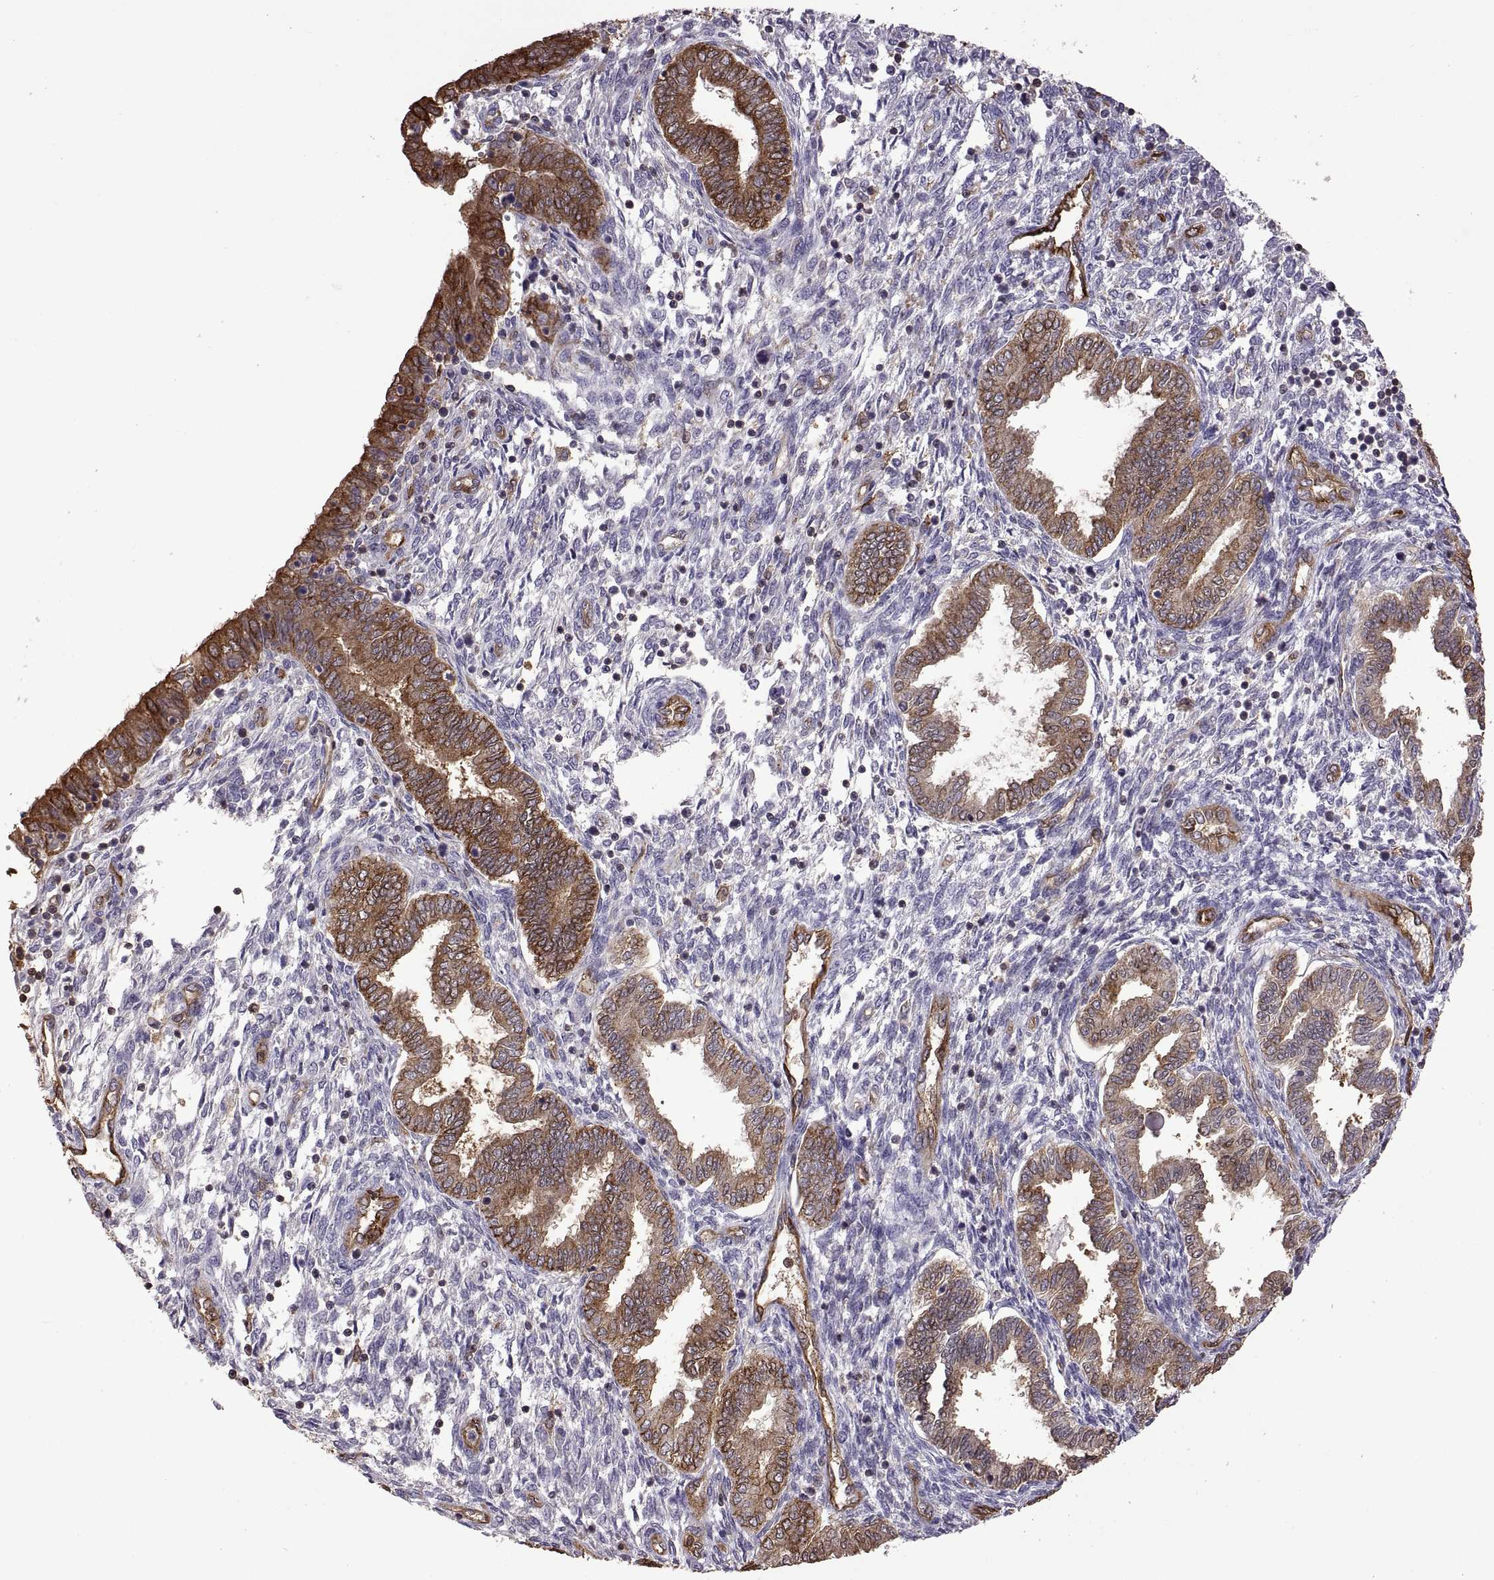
{"staining": {"intensity": "negative", "quantity": "none", "location": "none"}, "tissue": "endometrium", "cell_type": "Cells in endometrial stroma", "image_type": "normal", "snomed": [{"axis": "morphology", "description": "Normal tissue, NOS"}, {"axis": "topography", "description": "Endometrium"}], "caption": "DAB immunohistochemical staining of unremarkable human endometrium exhibits no significant positivity in cells in endometrial stroma.", "gene": "S100A10", "patient": {"sex": "female", "age": 42}}